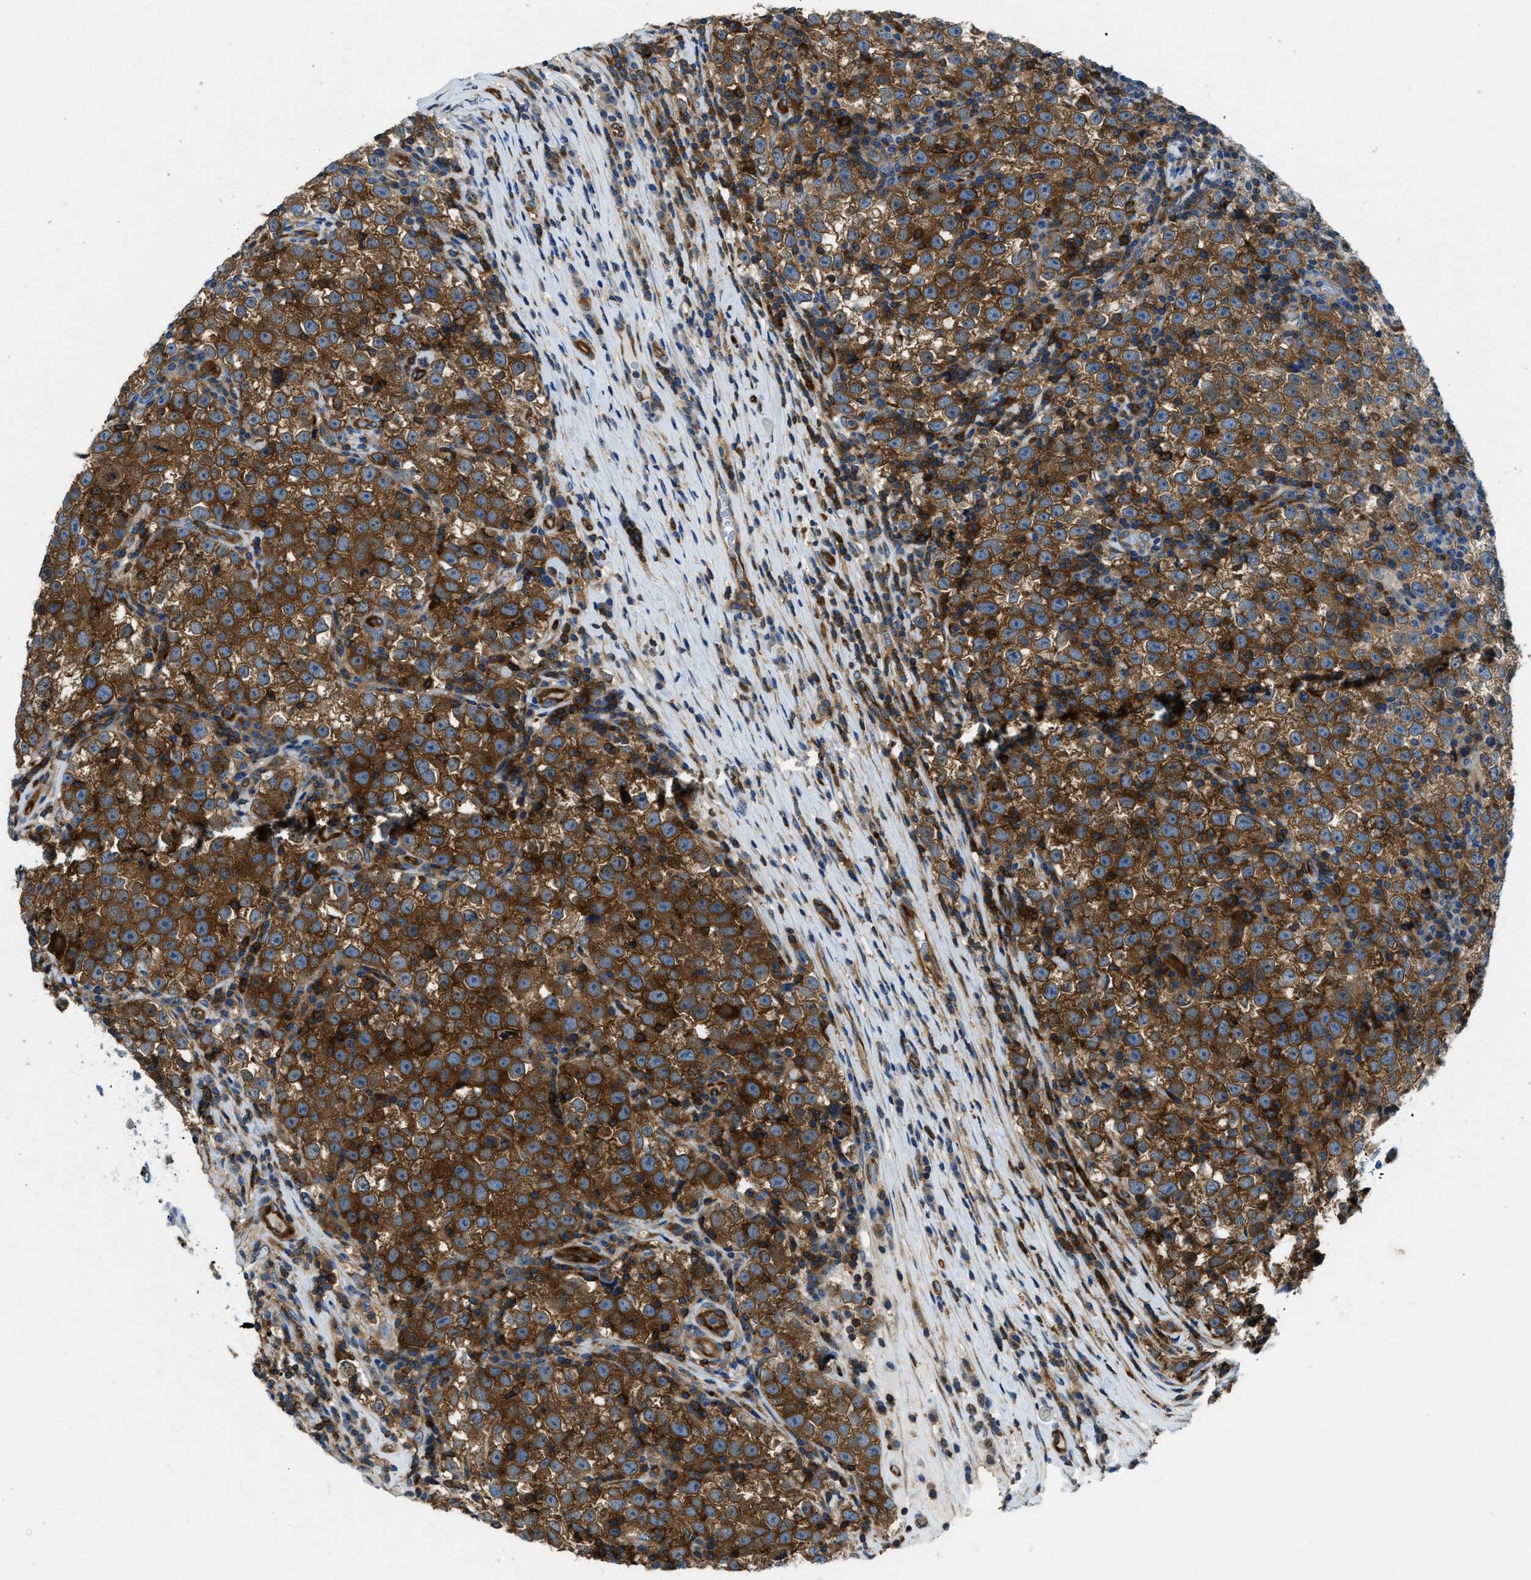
{"staining": {"intensity": "strong", "quantity": ">75%", "location": "cytoplasmic/membranous"}, "tissue": "testis cancer", "cell_type": "Tumor cells", "image_type": "cancer", "snomed": [{"axis": "morphology", "description": "Normal tissue, NOS"}, {"axis": "morphology", "description": "Seminoma, NOS"}, {"axis": "topography", "description": "Testis"}], "caption": "Brown immunohistochemical staining in human testis seminoma displays strong cytoplasmic/membranous staining in about >75% of tumor cells.", "gene": "PFKP", "patient": {"sex": "male", "age": 43}}